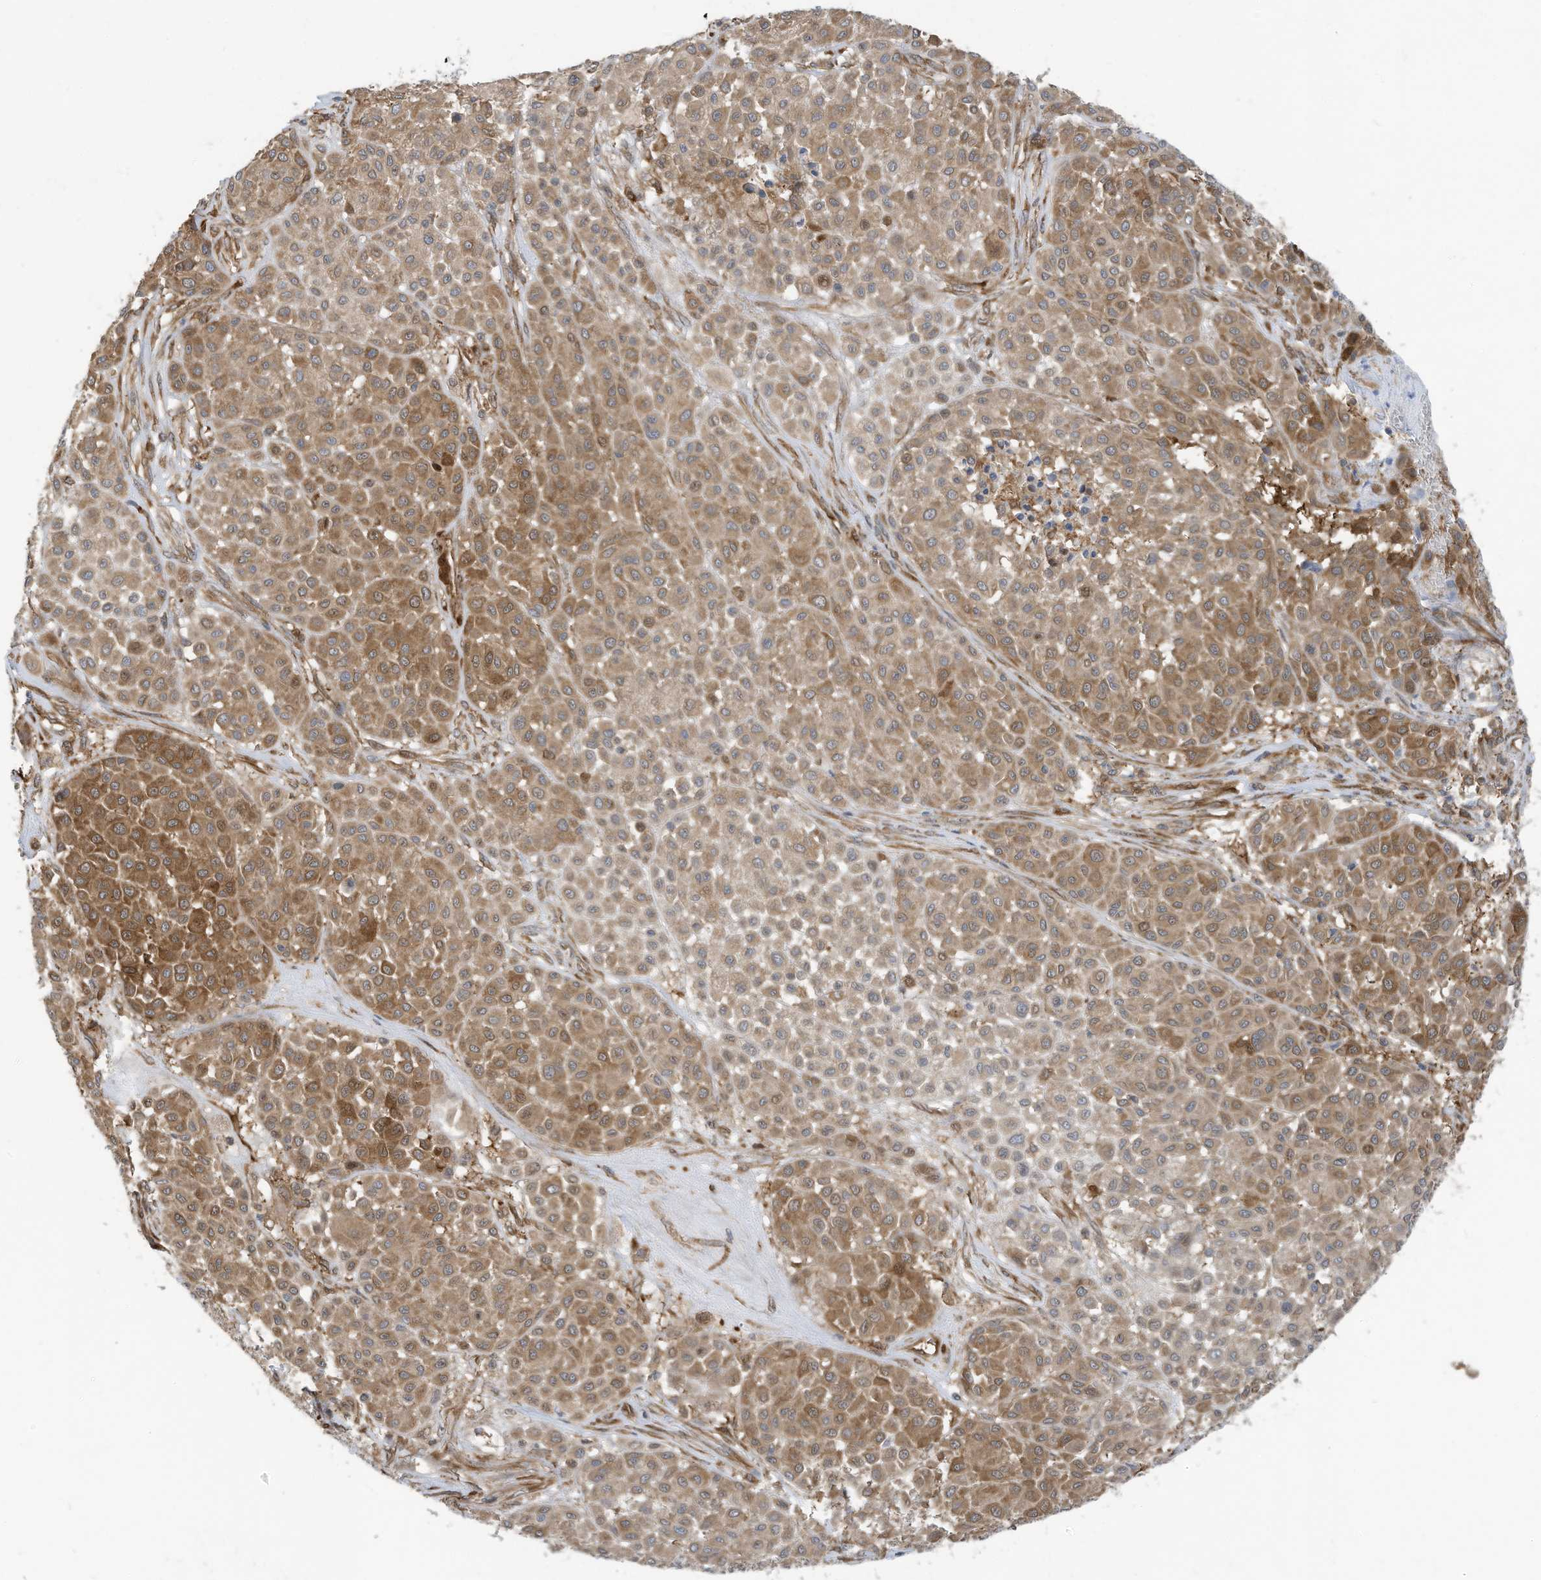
{"staining": {"intensity": "moderate", "quantity": ">75%", "location": "cytoplasmic/membranous"}, "tissue": "melanoma", "cell_type": "Tumor cells", "image_type": "cancer", "snomed": [{"axis": "morphology", "description": "Malignant melanoma, Metastatic site"}, {"axis": "topography", "description": "Soft tissue"}], "caption": "Malignant melanoma (metastatic site) was stained to show a protein in brown. There is medium levels of moderate cytoplasmic/membranous expression in about >75% of tumor cells. The protein is shown in brown color, while the nuclei are stained blue.", "gene": "USE1", "patient": {"sex": "male", "age": 41}}